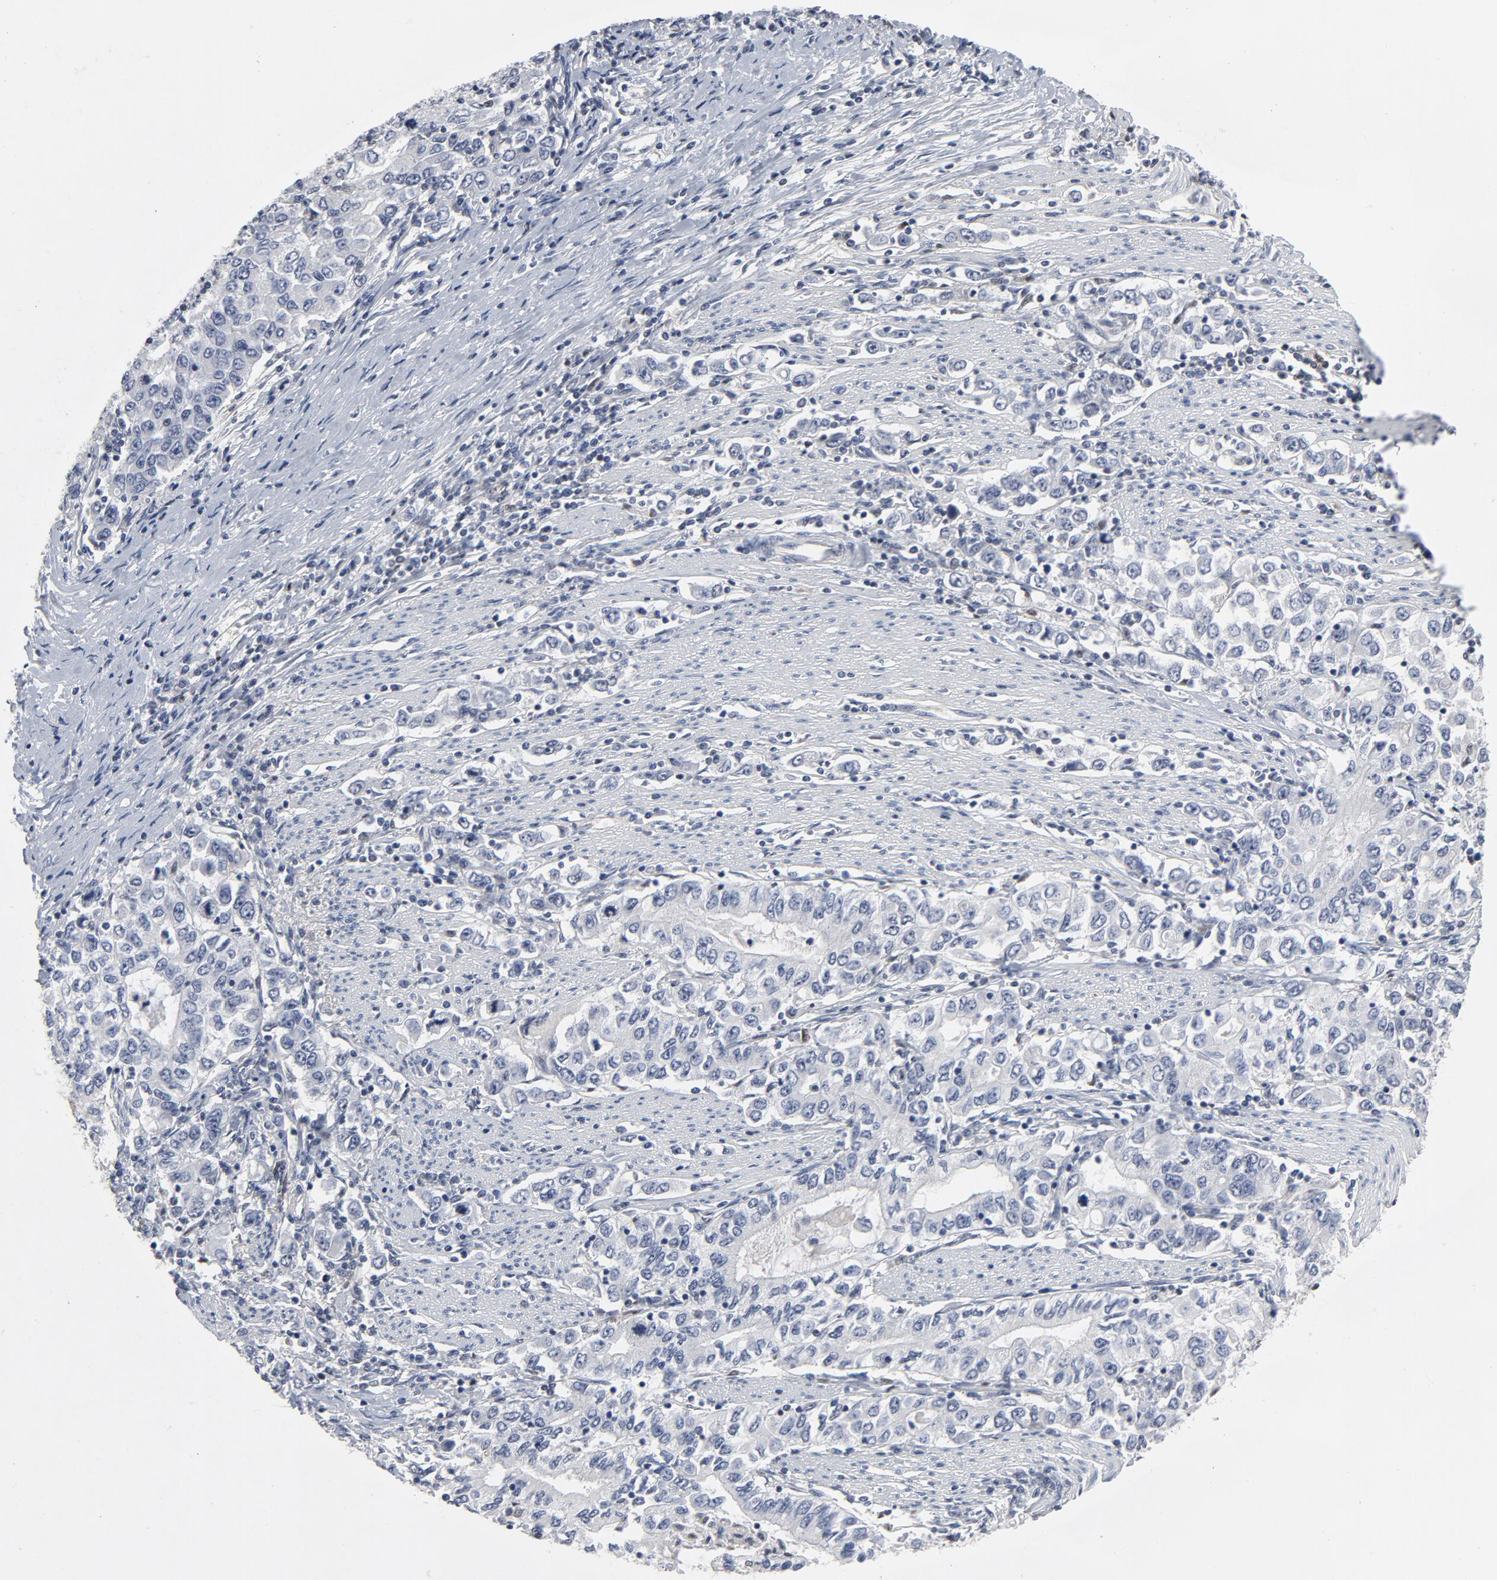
{"staining": {"intensity": "negative", "quantity": "none", "location": "none"}, "tissue": "stomach cancer", "cell_type": "Tumor cells", "image_type": "cancer", "snomed": [{"axis": "morphology", "description": "Adenocarcinoma, NOS"}, {"axis": "topography", "description": "Stomach, lower"}], "caption": "High magnification brightfield microscopy of adenocarcinoma (stomach) stained with DAB (brown) and counterstained with hematoxylin (blue): tumor cells show no significant positivity.", "gene": "NFKB1", "patient": {"sex": "female", "age": 72}}